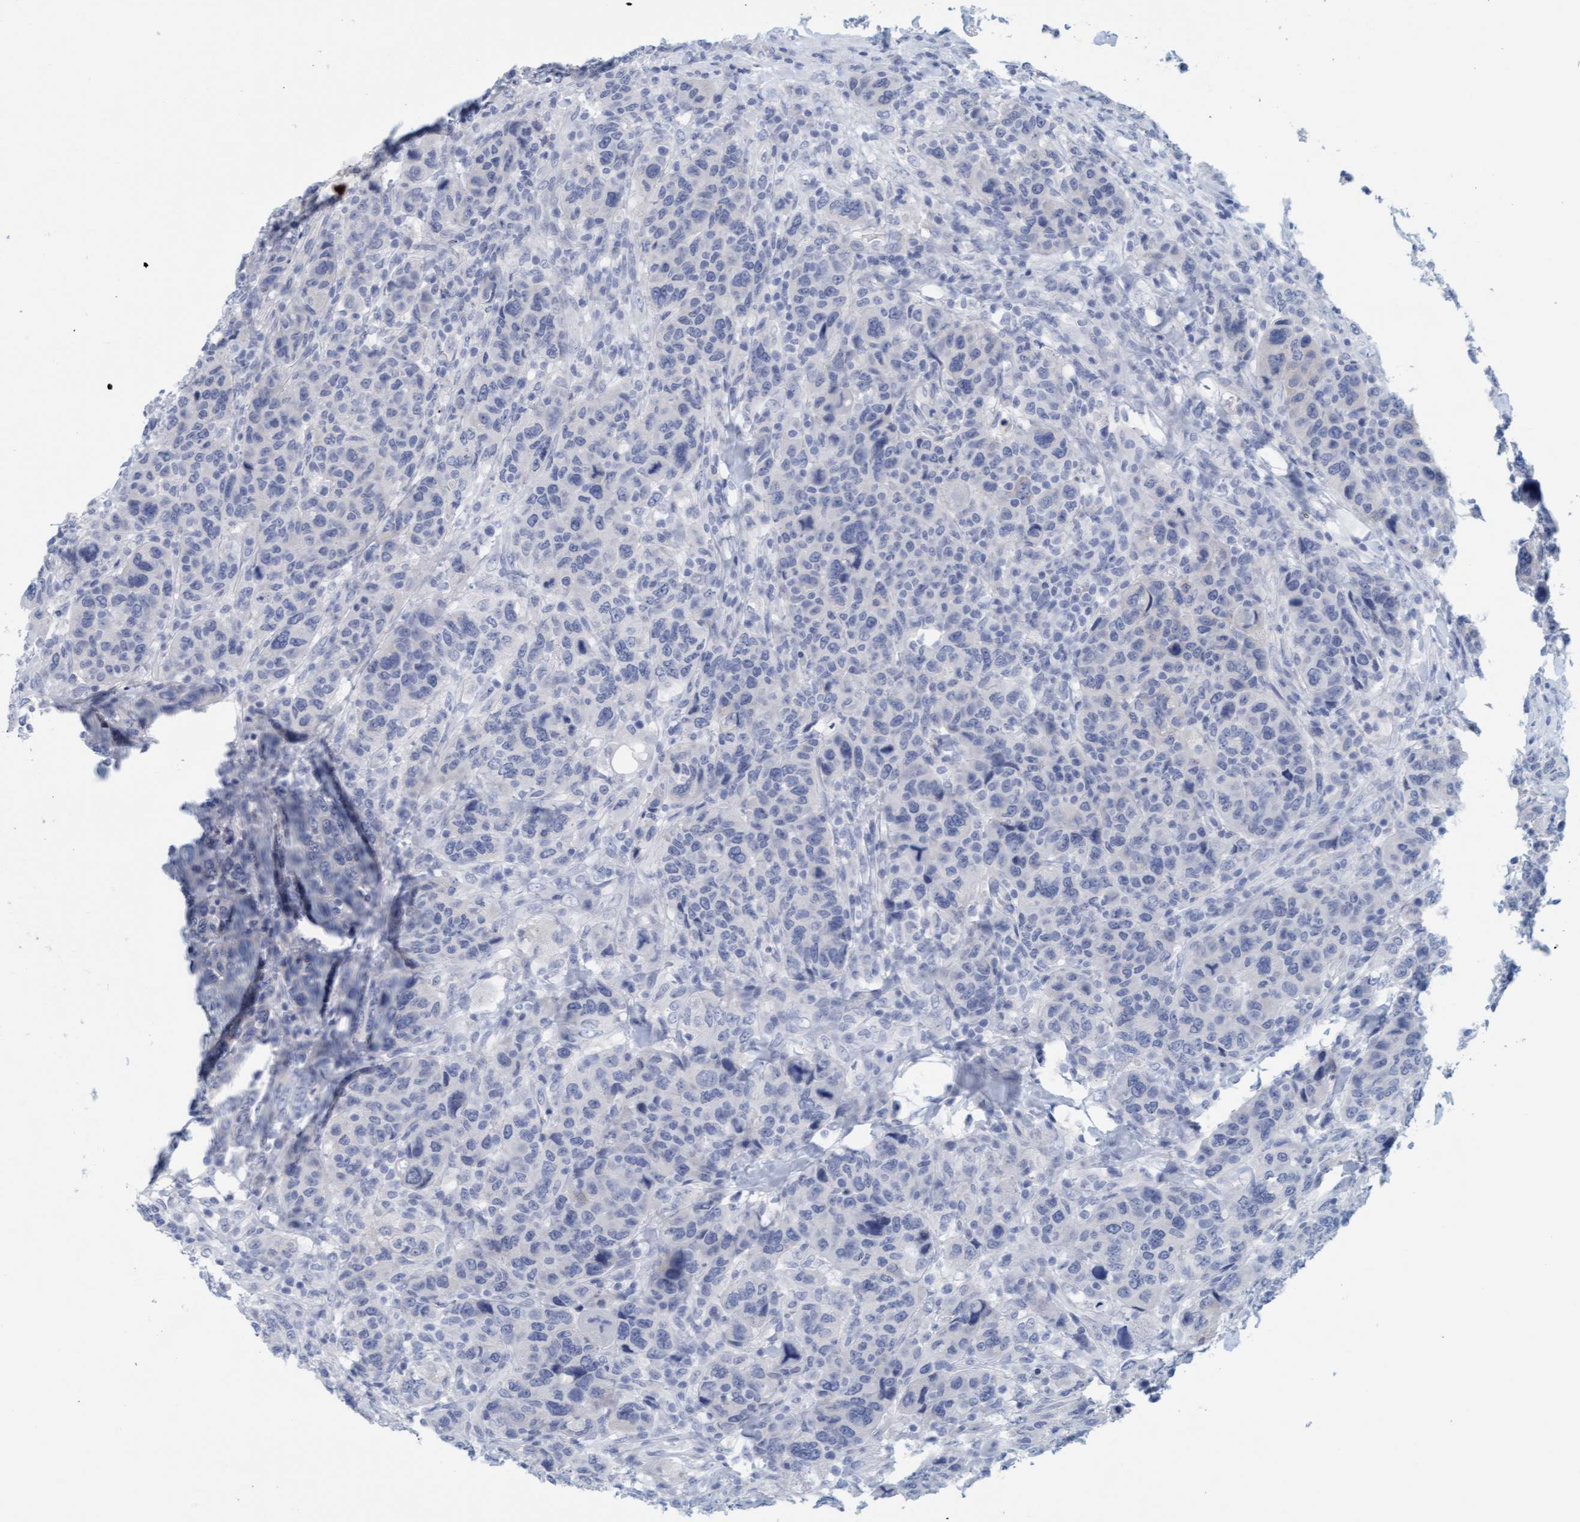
{"staining": {"intensity": "negative", "quantity": "none", "location": "none"}, "tissue": "breast cancer", "cell_type": "Tumor cells", "image_type": "cancer", "snomed": [{"axis": "morphology", "description": "Duct carcinoma"}, {"axis": "topography", "description": "Breast"}], "caption": "Human breast cancer (infiltrating ductal carcinoma) stained for a protein using immunohistochemistry exhibits no positivity in tumor cells.", "gene": "TSTD2", "patient": {"sex": "female", "age": 37}}